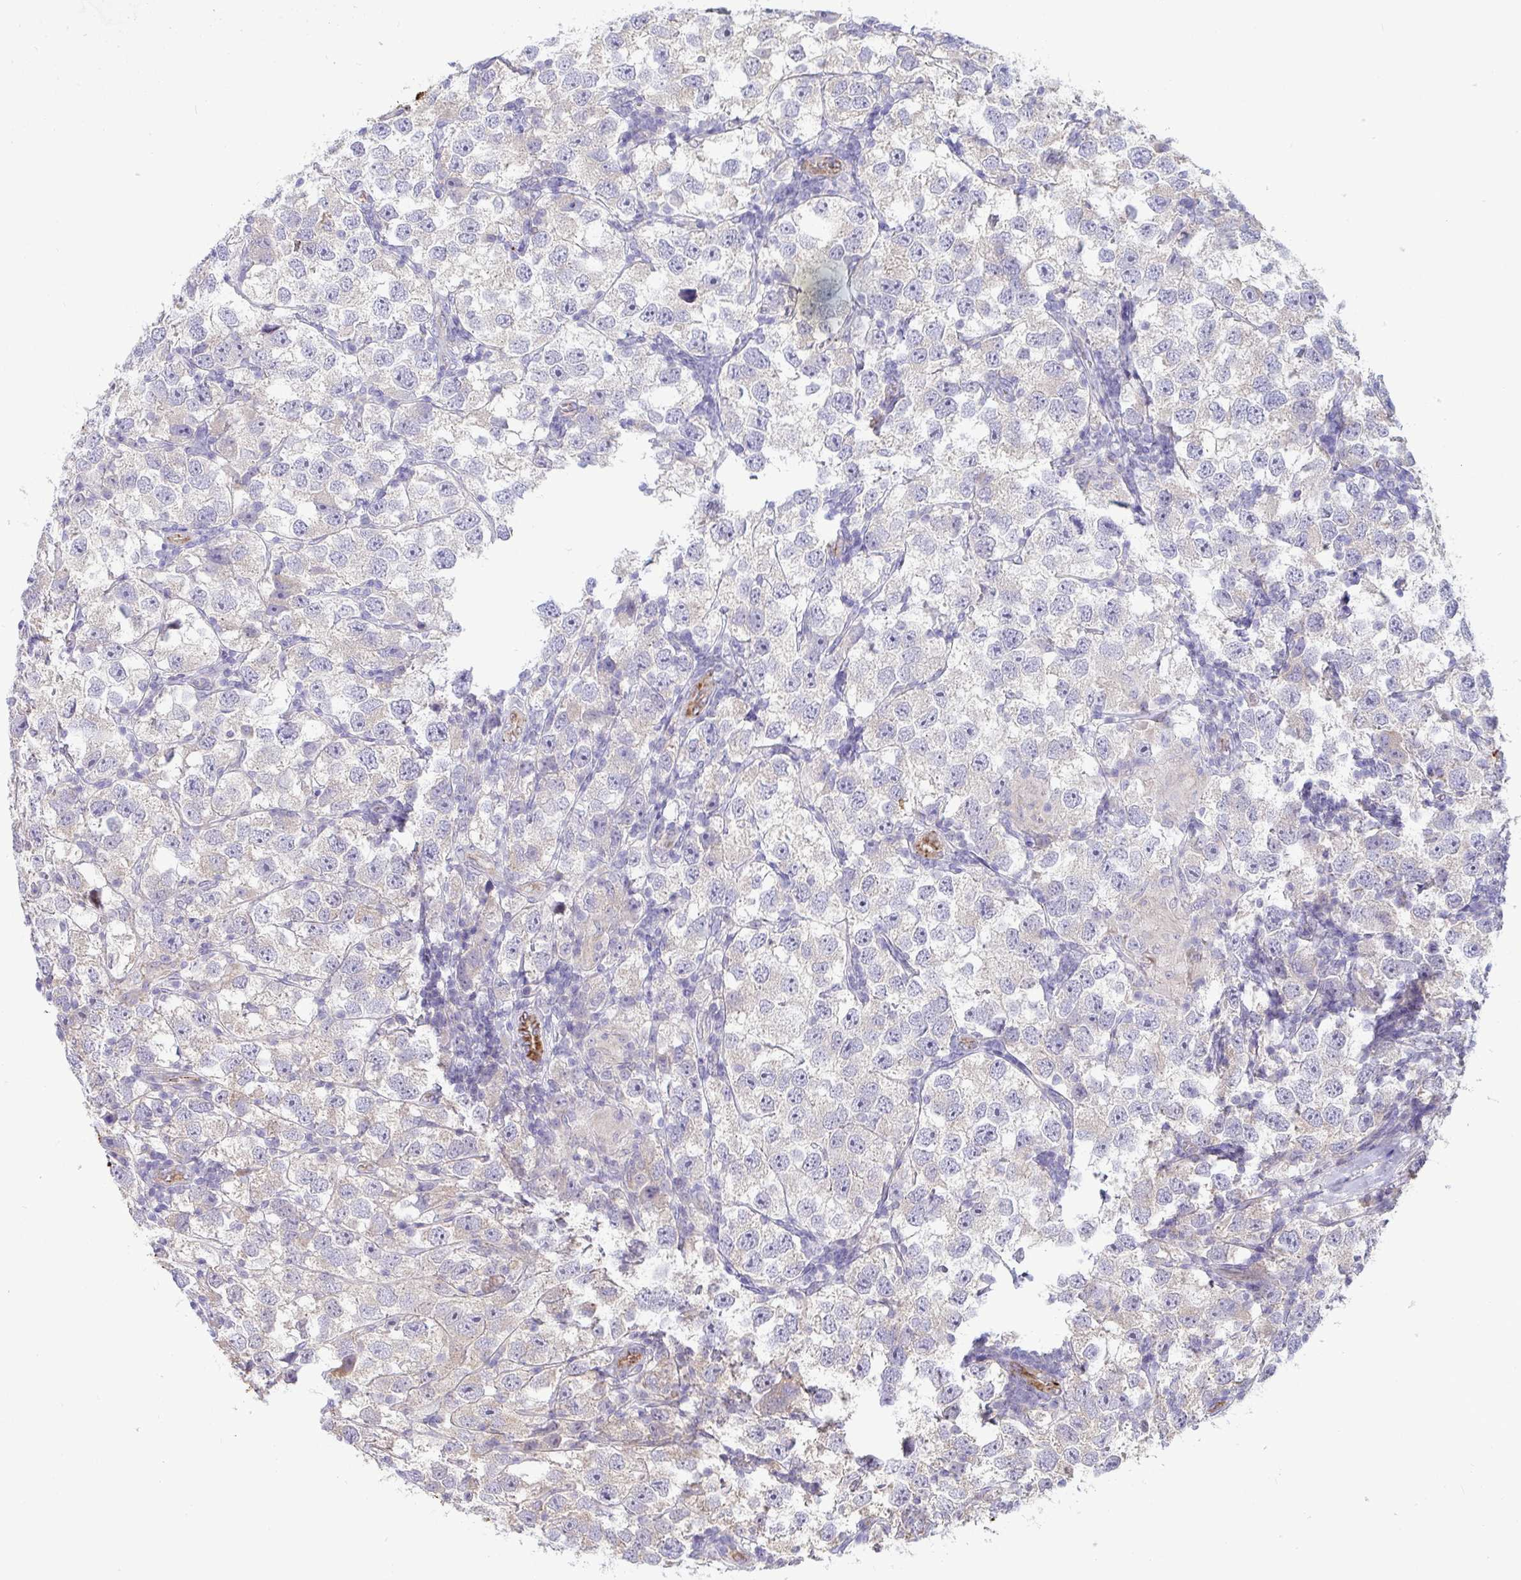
{"staining": {"intensity": "negative", "quantity": "none", "location": "none"}, "tissue": "testis cancer", "cell_type": "Tumor cells", "image_type": "cancer", "snomed": [{"axis": "morphology", "description": "Seminoma, NOS"}, {"axis": "topography", "description": "Testis"}], "caption": "This is an immunohistochemistry (IHC) image of seminoma (testis). There is no staining in tumor cells.", "gene": "IL37", "patient": {"sex": "male", "age": 26}}